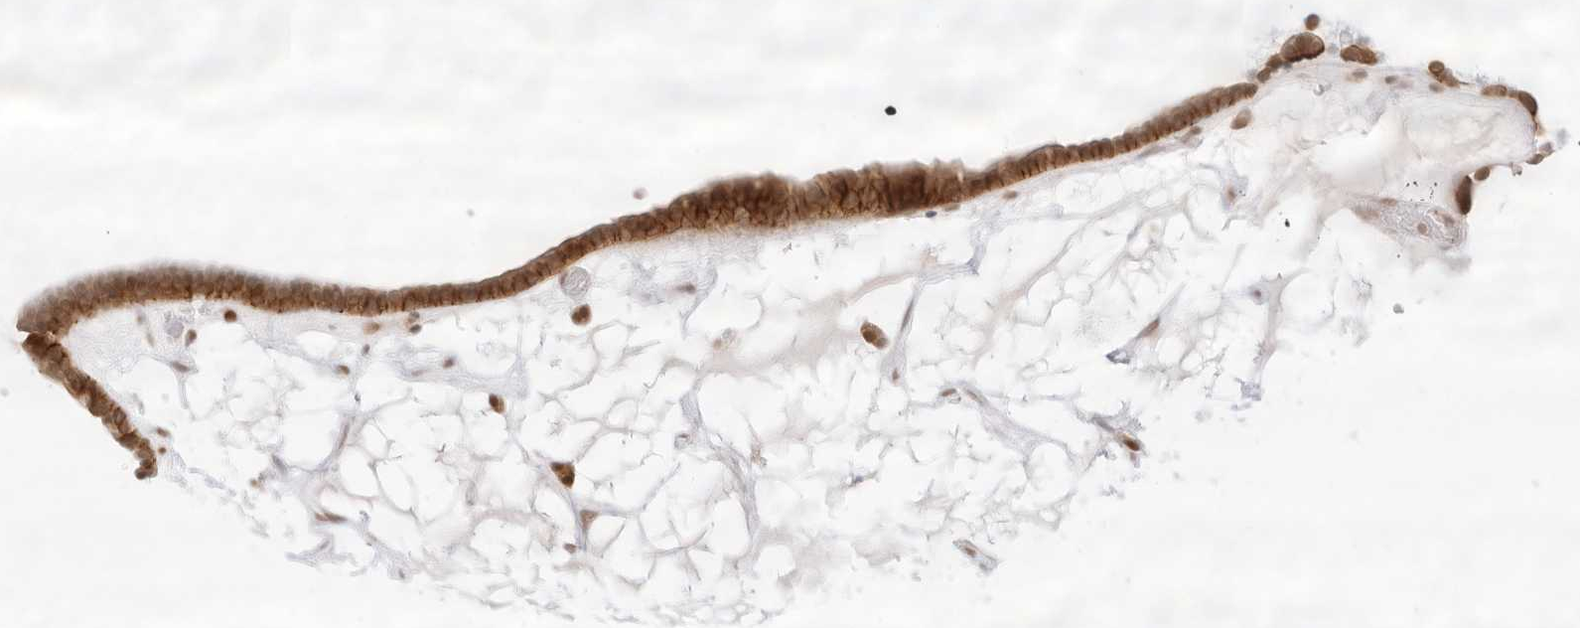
{"staining": {"intensity": "moderate", "quantity": ">75%", "location": "cytoplasmic/membranous,nuclear"}, "tissue": "ovarian cancer", "cell_type": "Tumor cells", "image_type": "cancer", "snomed": [{"axis": "morphology", "description": "Cystadenocarcinoma, serous, NOS"}, {"axis": "topography", "description": "Ovary"}], "caption": "High-power microscopy captured an IHC image of serous cystadenocarcinoma (ovarian), revealing moderate cytoplasmic/membranous and nuclear staining in approximately >75% of tumor cells.", "gene": "GNAS", "patient": {"sex": "female", "age": 56}}